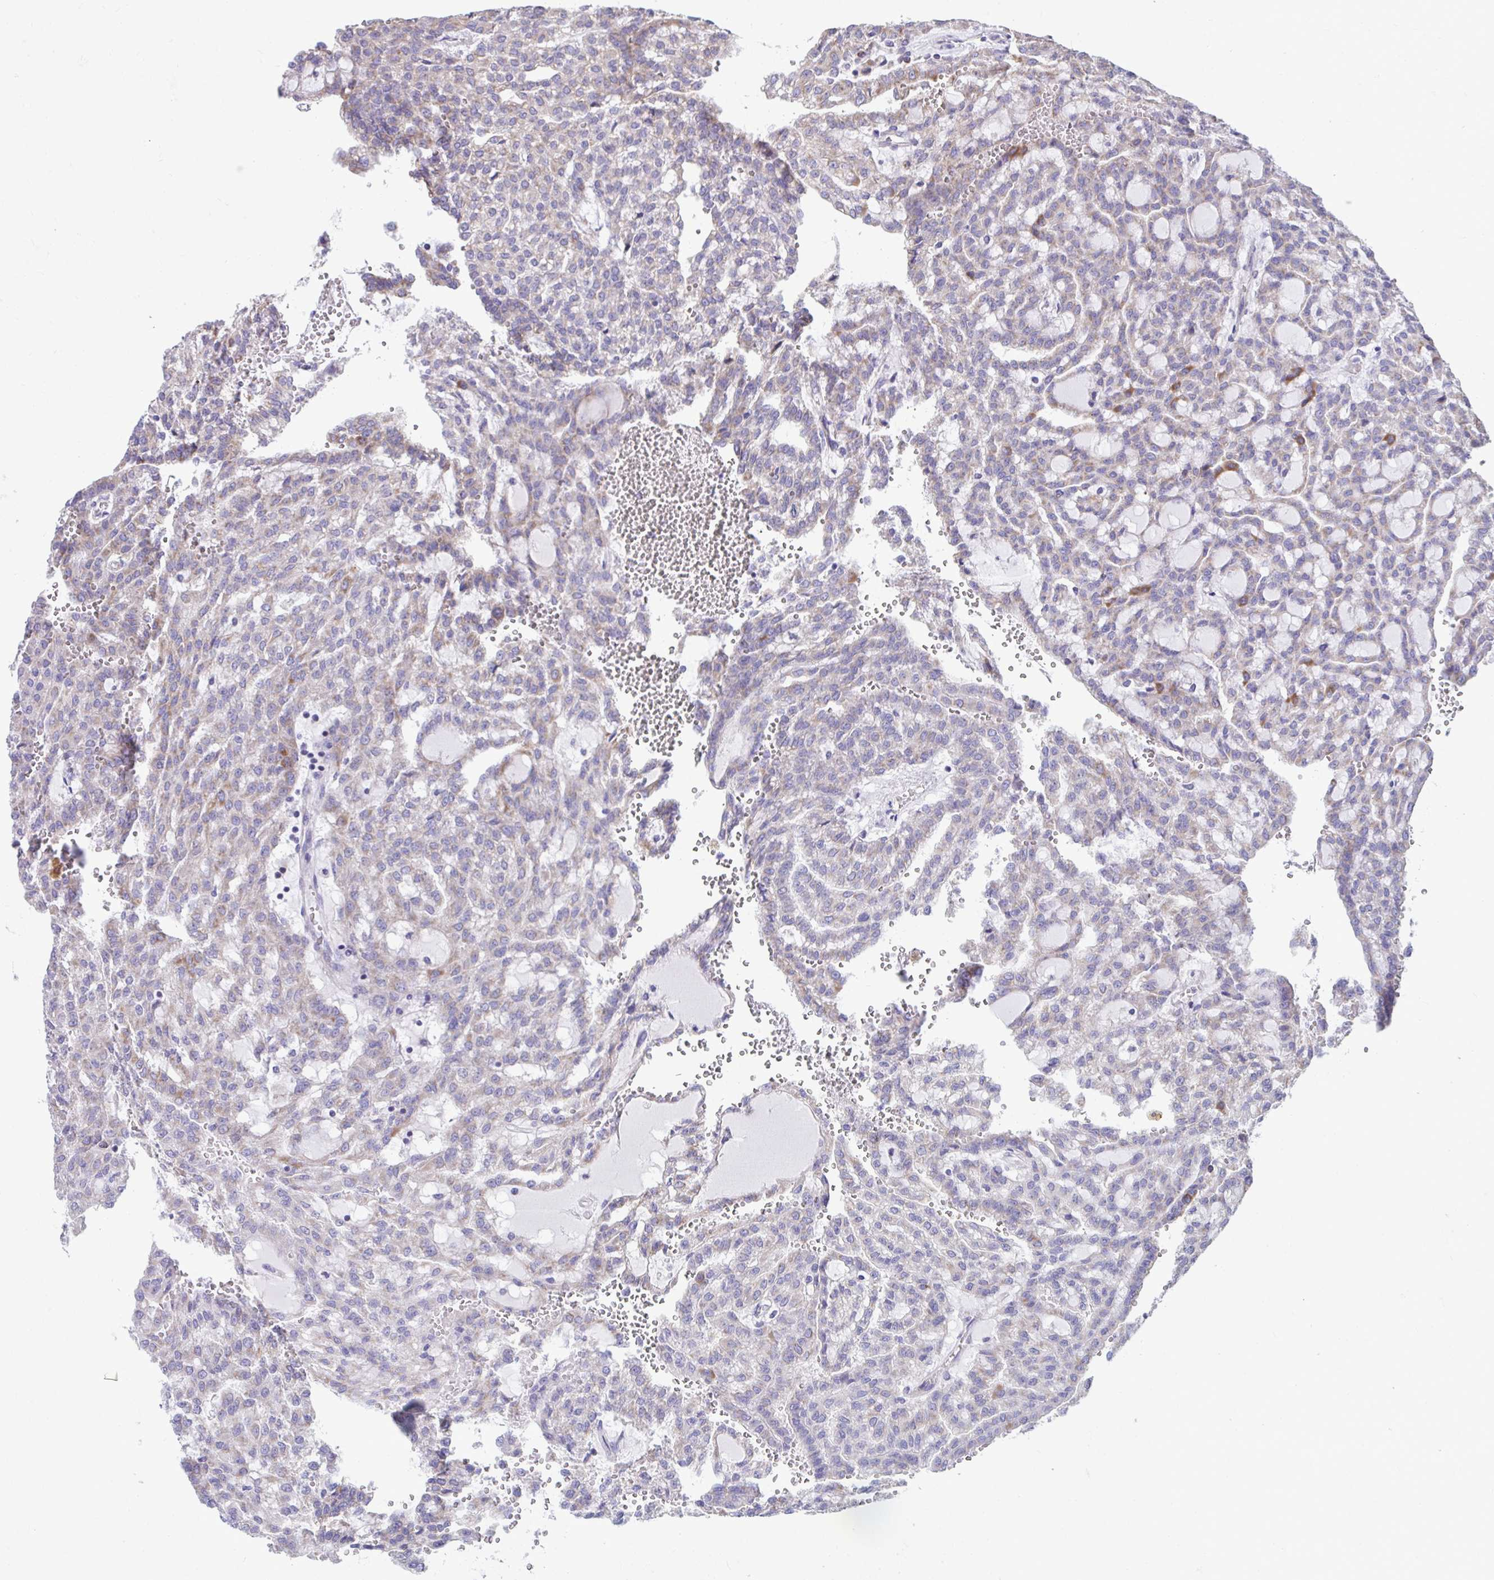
{"staining": {"intensity": "weak", "quantity": "<25%", "location": "cytoplasmic/membranous"}, "tissue": "renal cancer", "cell_type": "Tumor cells", "image_type": "cancer", "snomed": [{"axis": "morphology", "description": "Adenocarcinoma, NOS"}, {"axis": "topography", "description": "Kidney"}], "caption": "The histopathology image reveals no significant expression in tumor cells of renal cancer (adenocarcinoma). (Stains: DAB immunohistochemistry with hematoxylin counter stain, Microscopy: brightfield microscopy at high magnification).", "gene": "LINGO4", "patient": {"sex": "male", "age": 63}}